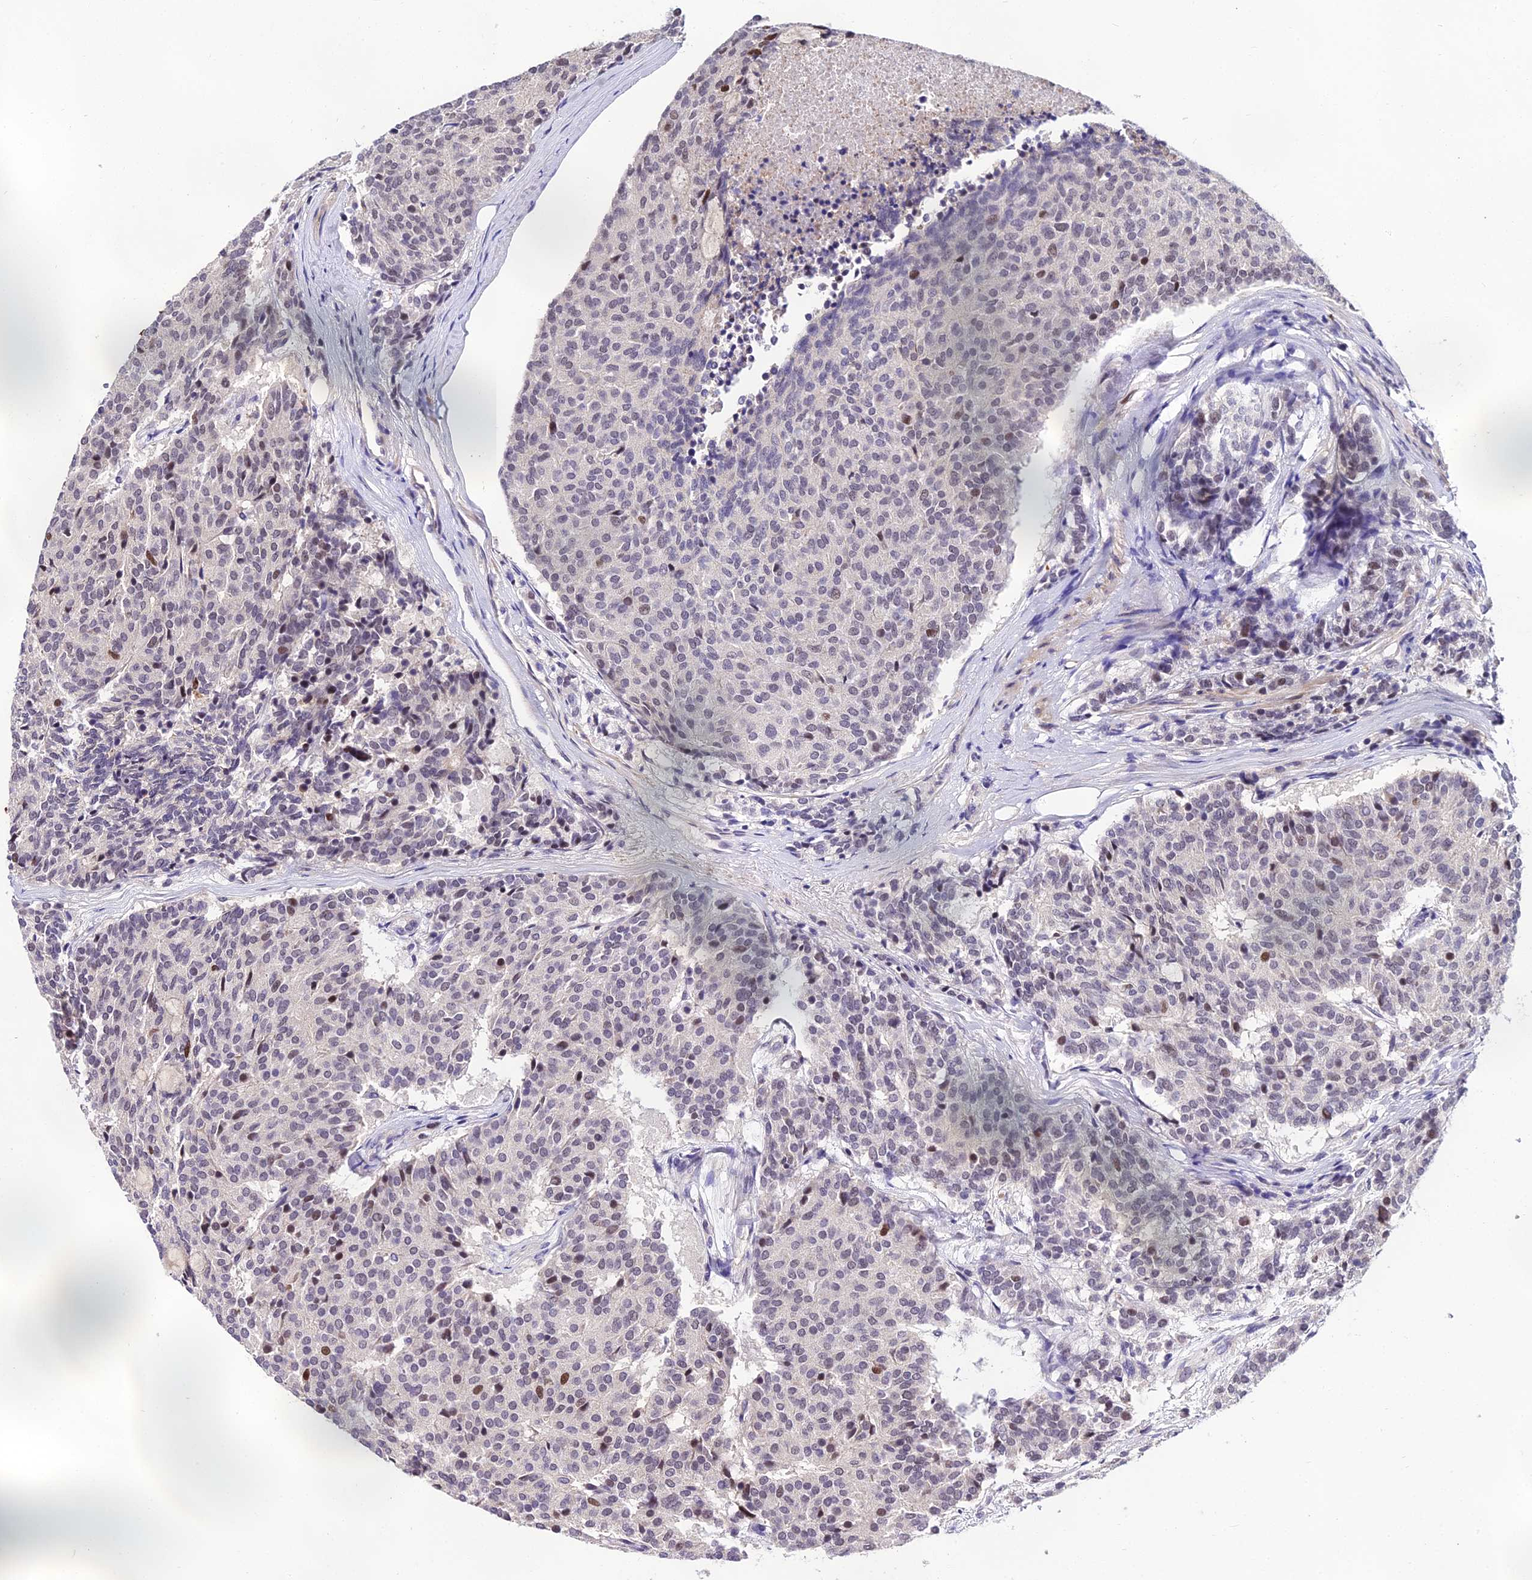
{"staining": {"intensity": "moderate", "quantity": "<25%", "location": "nuclear"}, "tissue": "carcinoid", "cell_type": "Tumor cells", "image_type": "cancer", "snomed": [{"axis": "morphology", "description": "Carcinoid, malignant, NOS"}, {"axis": "topography", "description": "Pancreas"}], "caption": "Carcinoid stained with a protein marker exhibits moderate staining in tumor cells.", "gene": "TRIML2", "patient": {"sex": "female", "age": 54}}